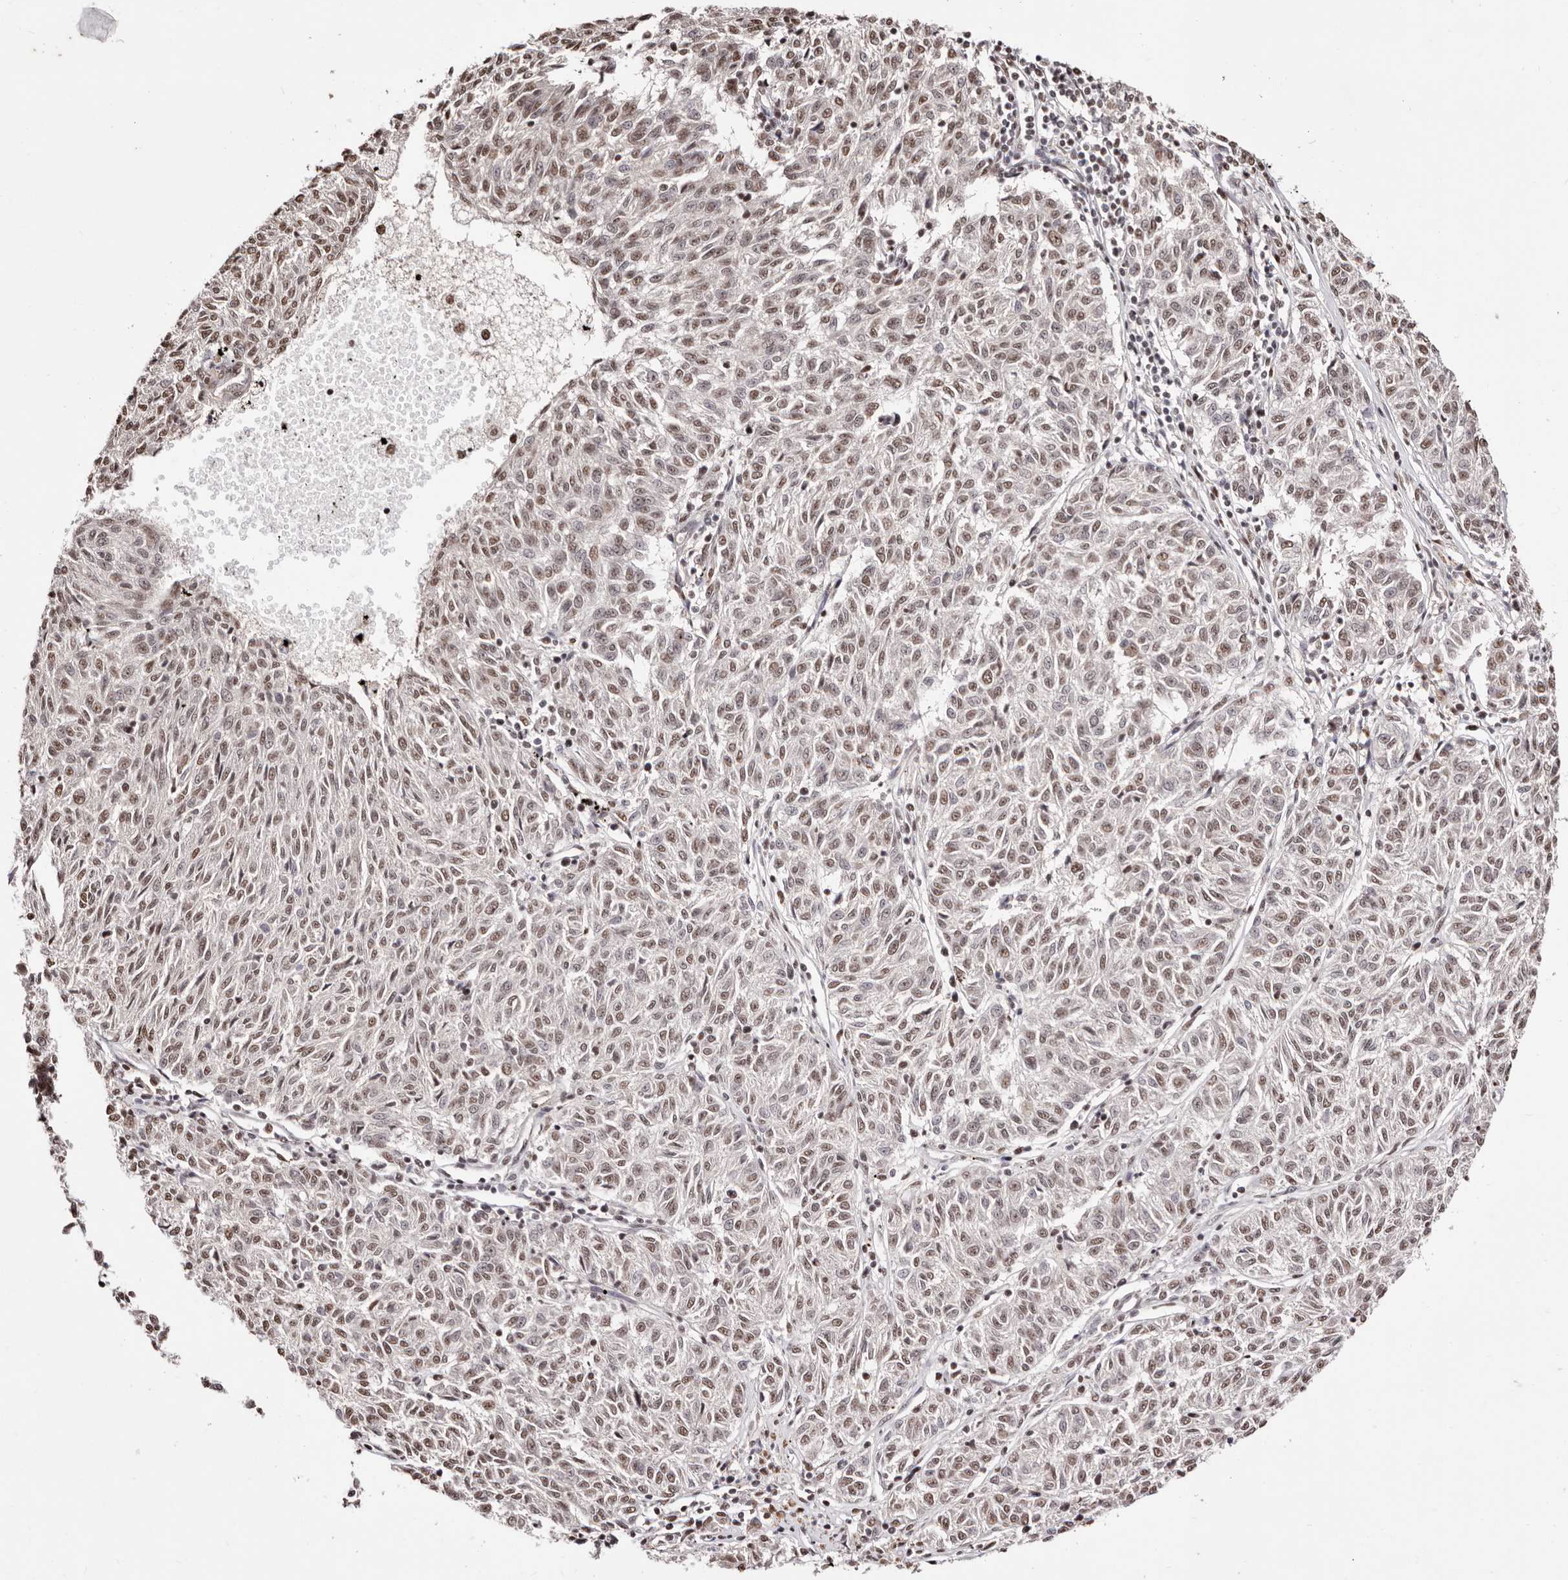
{"staining": {"intensity": "moderate", "quantity": ">75%", "location": "nuclear"}, "tissue": "melanoma", "cell_type": "Tumor cells", "image_type": "cancer", "snomed": [{"axis": "morphology", "description": "Malignant melanoma, NOS"}, {"axis": "topography", "description": "Skin"}], "caption": "This micrograph reveals melanoma stained with immunohistochemistry to label a protein in brown. The nuclear of tumor cells show moderate positivity for the protein. Nuclei are counter-stained blue.", "gene": "BICRAL", "patient": {"sex": "female", "age": 72}}